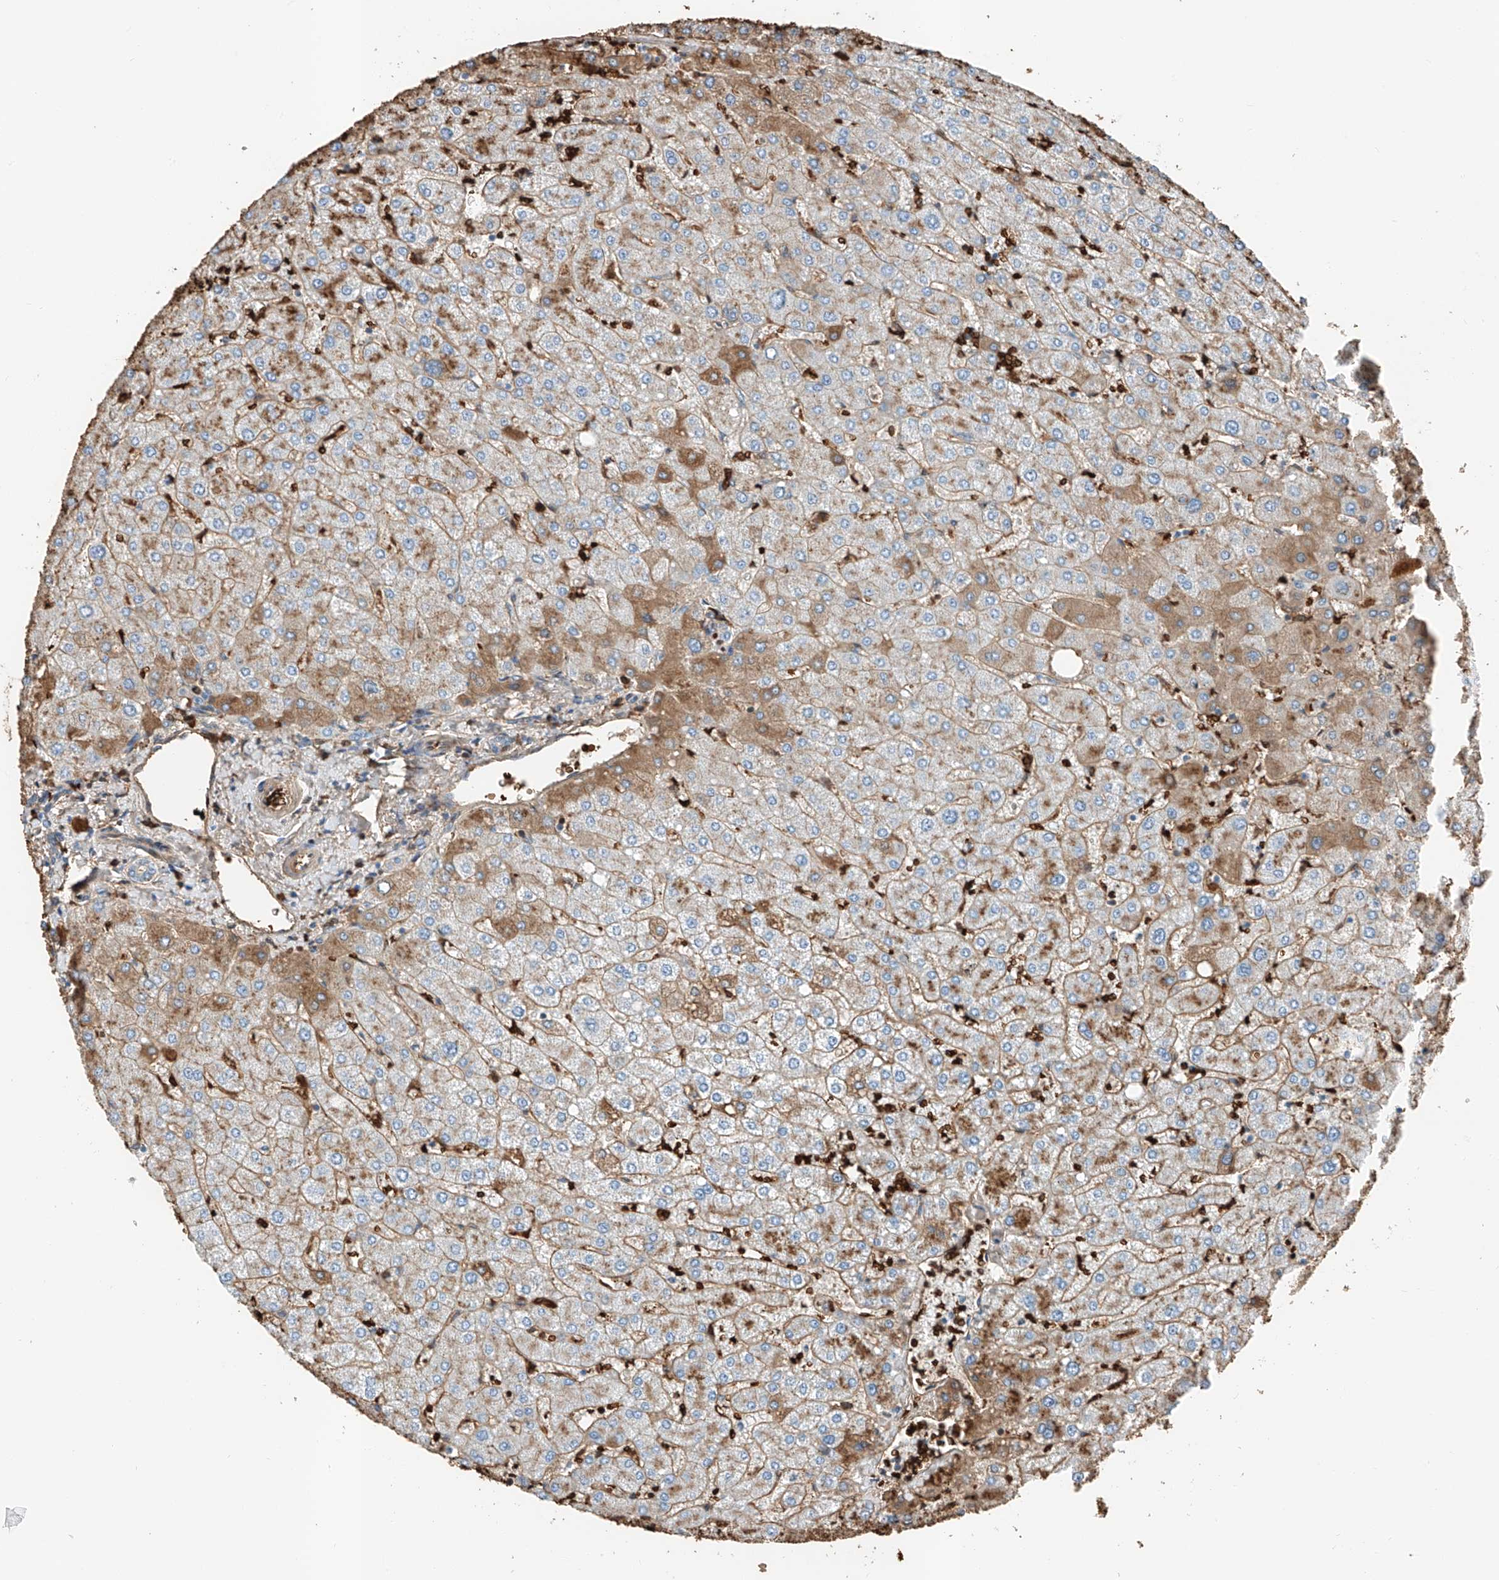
{"staining": {"intensity": "negative", "quantity": "none", "location": "none"}, "tissue": "liver", "cell_type": "Cholangiocytes", "image_type": "normal", "snomed": [{"axis": "morphology", "description": "Normal tissue, NOS"}, {"axis": "topography", "description": "Liver"}], "caption": "Immunohistochemistry of benign liver displays no staining in cholangiocytes.", "gene": "PRSS23", "patient": {"sex": "male", "age": 55}}